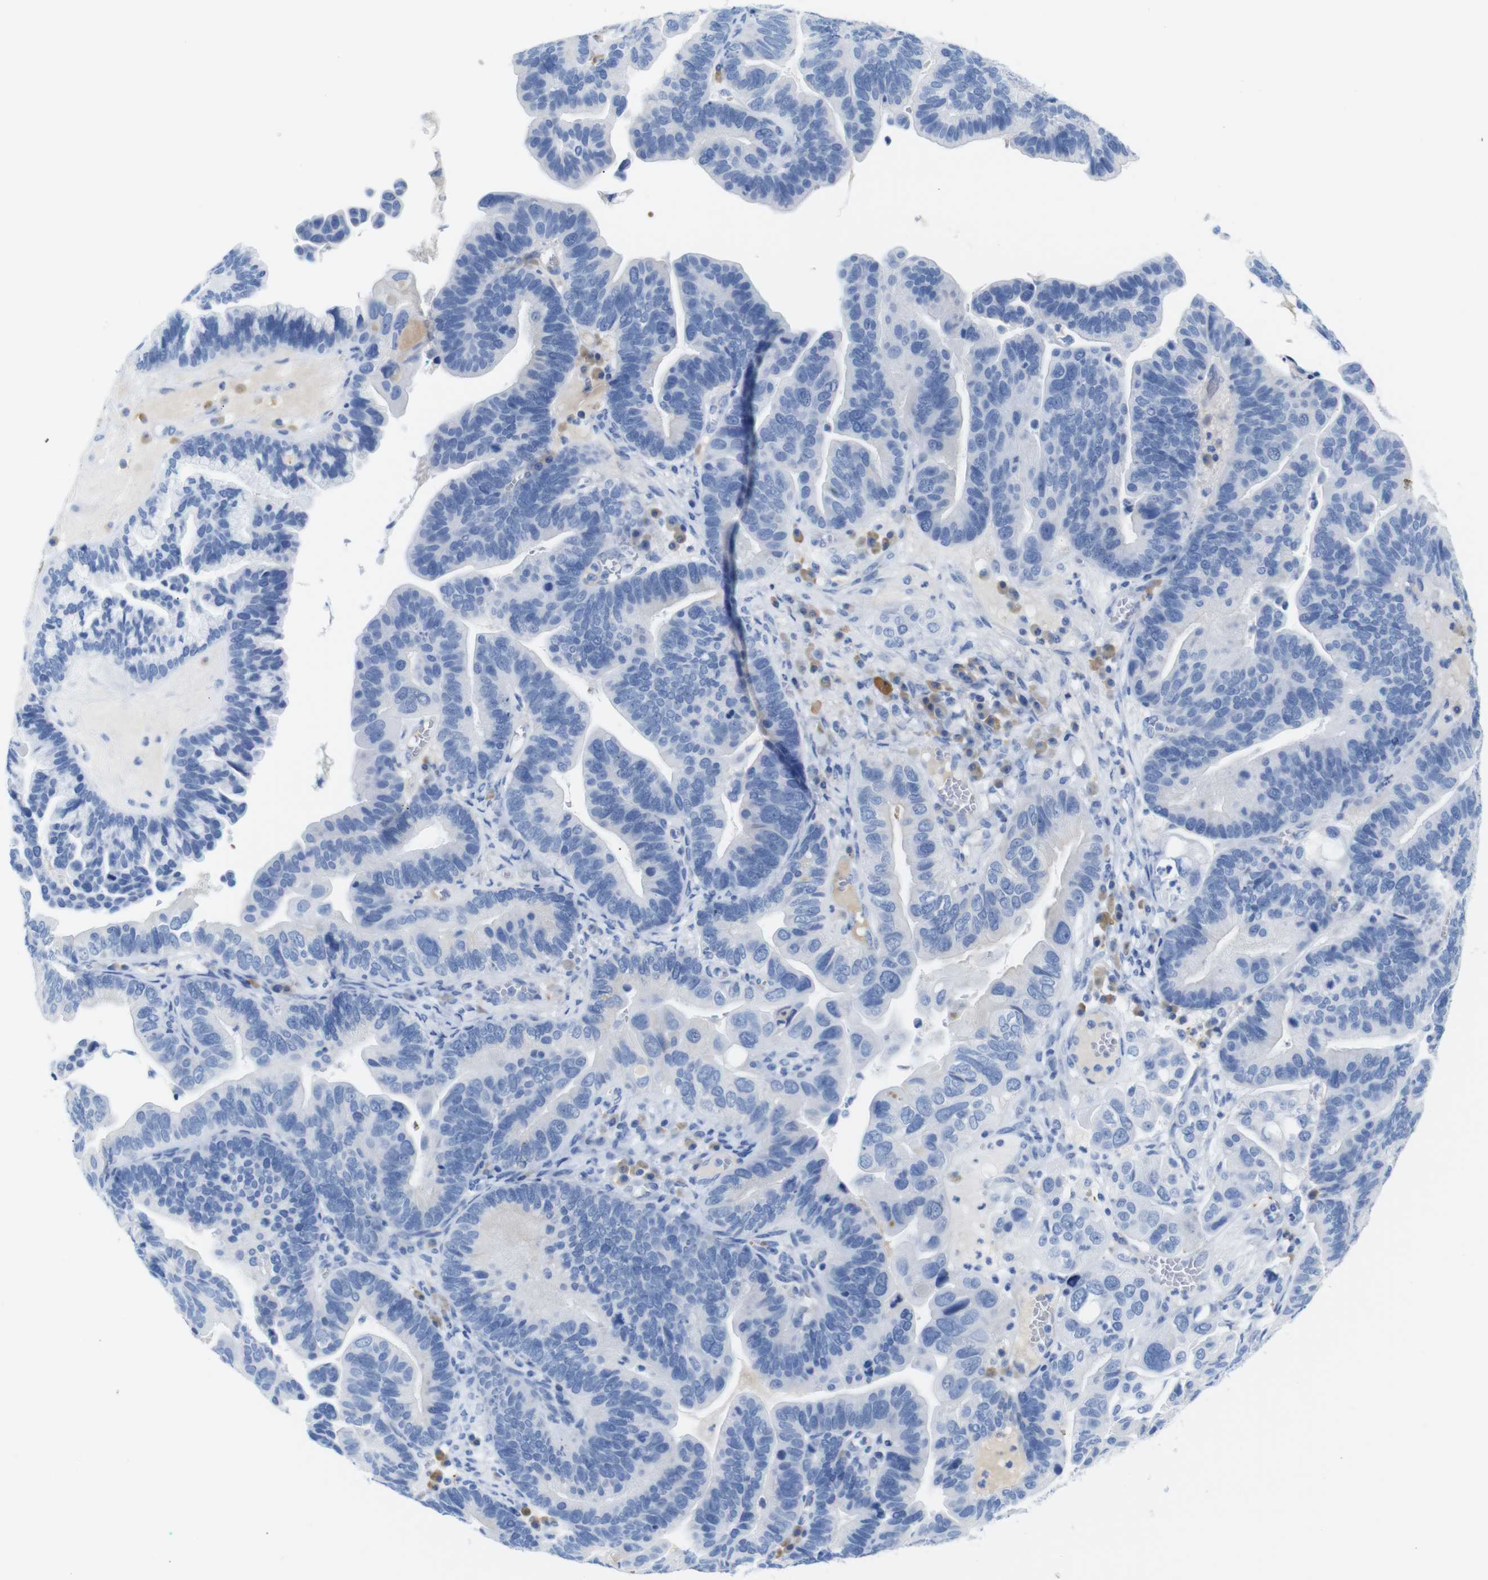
{"staining": {"intensity": "negative", "quantity": "none", "location": "none"}, "tissue": "ovarian cancer", "cell_type": "Tumor cells", "image_type": "cancer", "snomed": [{"axis": "morphology", "description": "Cystadenocarcinoma, serous, NOS"}, {"axis": "topography", "description": "Ovary"}], "caption": "A micrograph of ovarian cancer (serous cystadenocarcinoma) stained for a protein exhibits no brown staining in tumor cells.", "gene": "ERVMER34-1", "patient": {"sex": "female", "age": 56}}